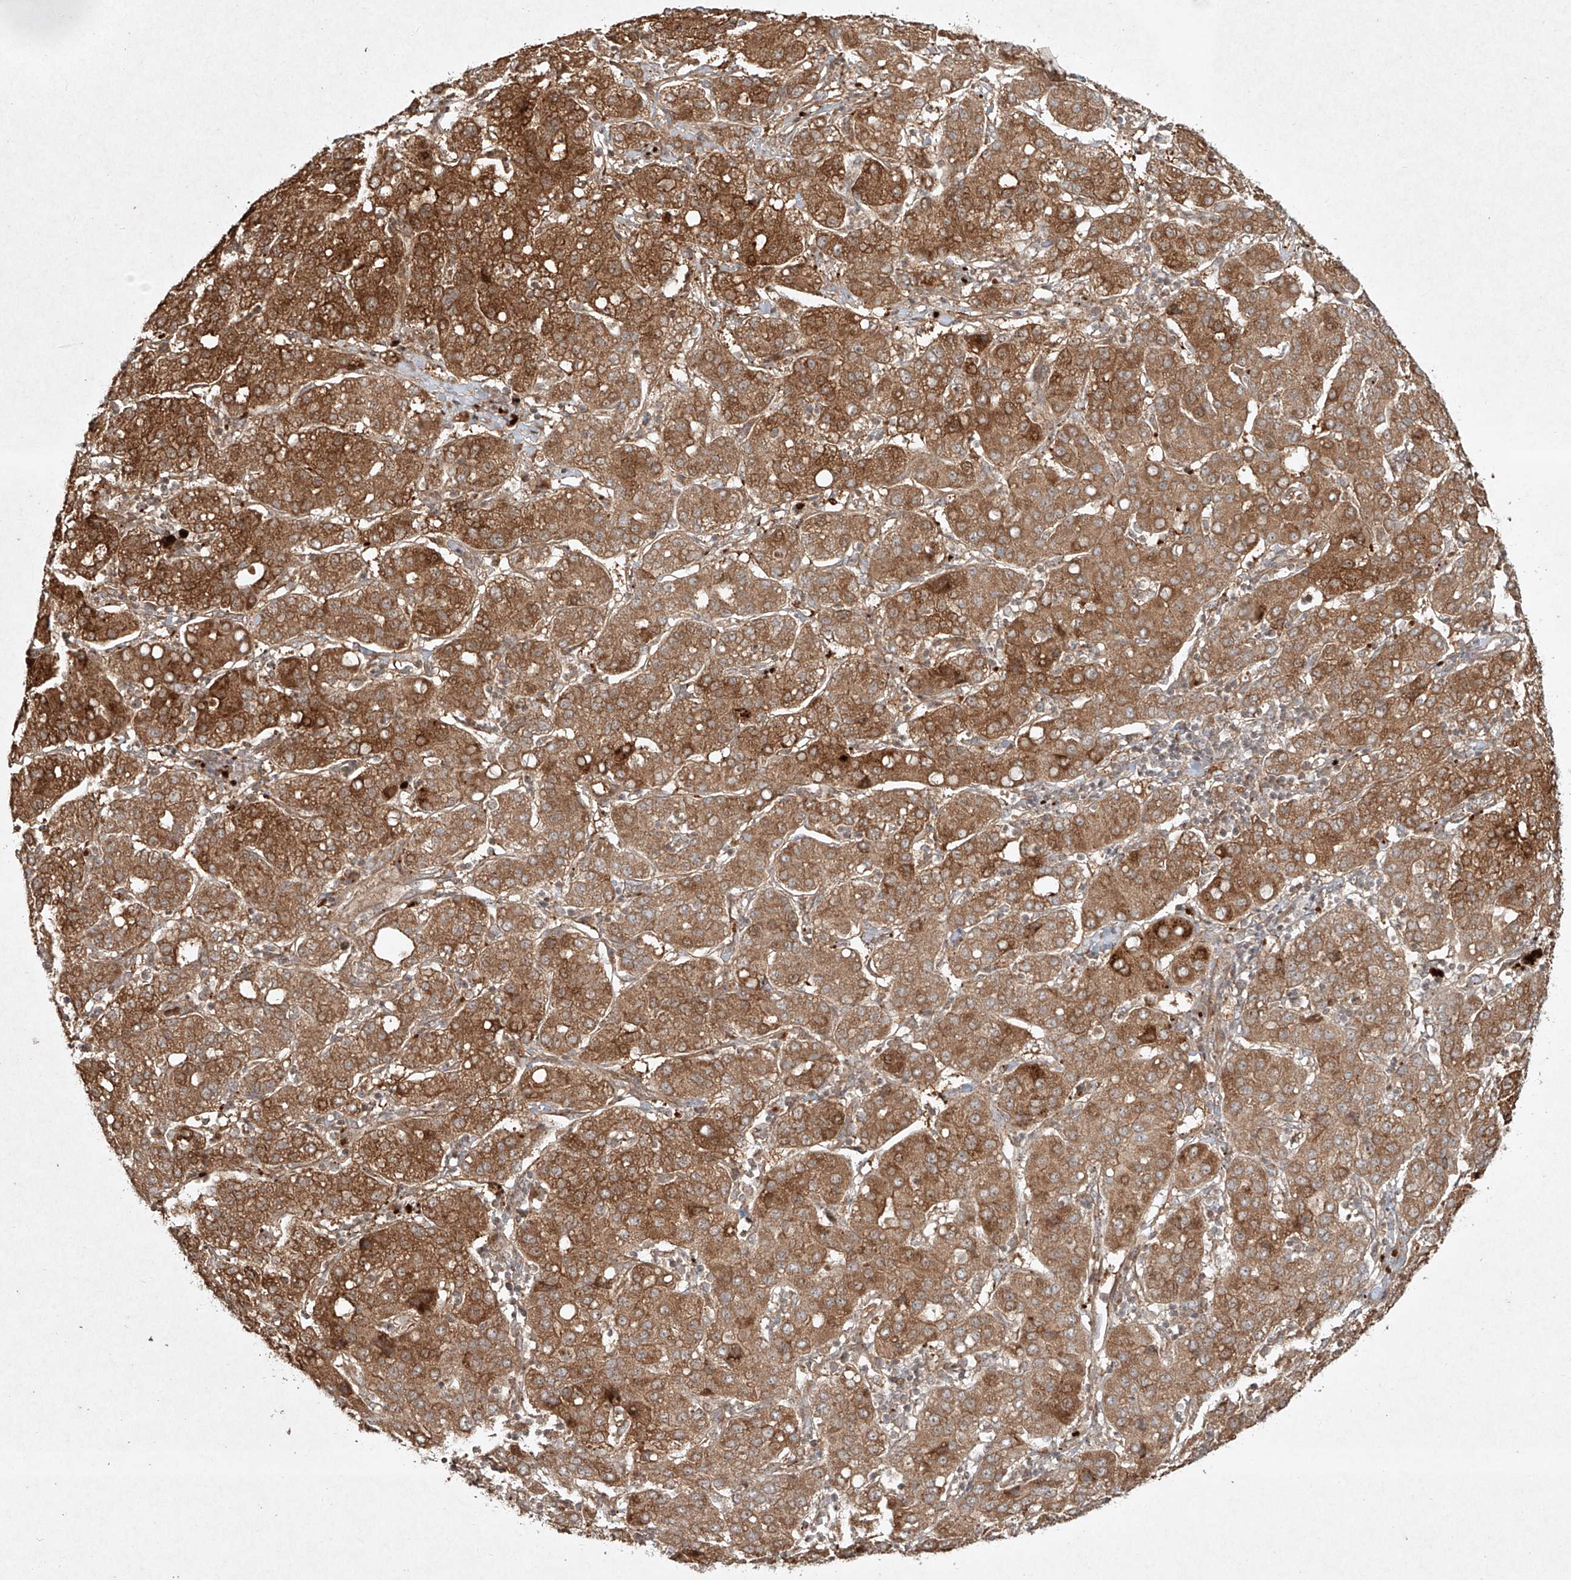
{"staining": {"intensity": "moderate", "quantity": ">75%", "location": "cytoplasmic/membranous"}, "tissue": "liver cancer", "cell_type": "Tumor cells", "image_type": "cancer", "snomed": [{"axis": "morphology", "description": "Carcinoma, Hepatocellular, NOS"}, {"axis": "topography", "description": "Liver"}], "caption": "The image shows staining of liver cancer, revealing moderate cytoplasmic/membranous protein expression (brown color) within tumor cells. The protein is shown in brown color, while the nuclei are stained blue.", "gene": "CYYR1", "patient": {"sex": "male", "age": 65}}